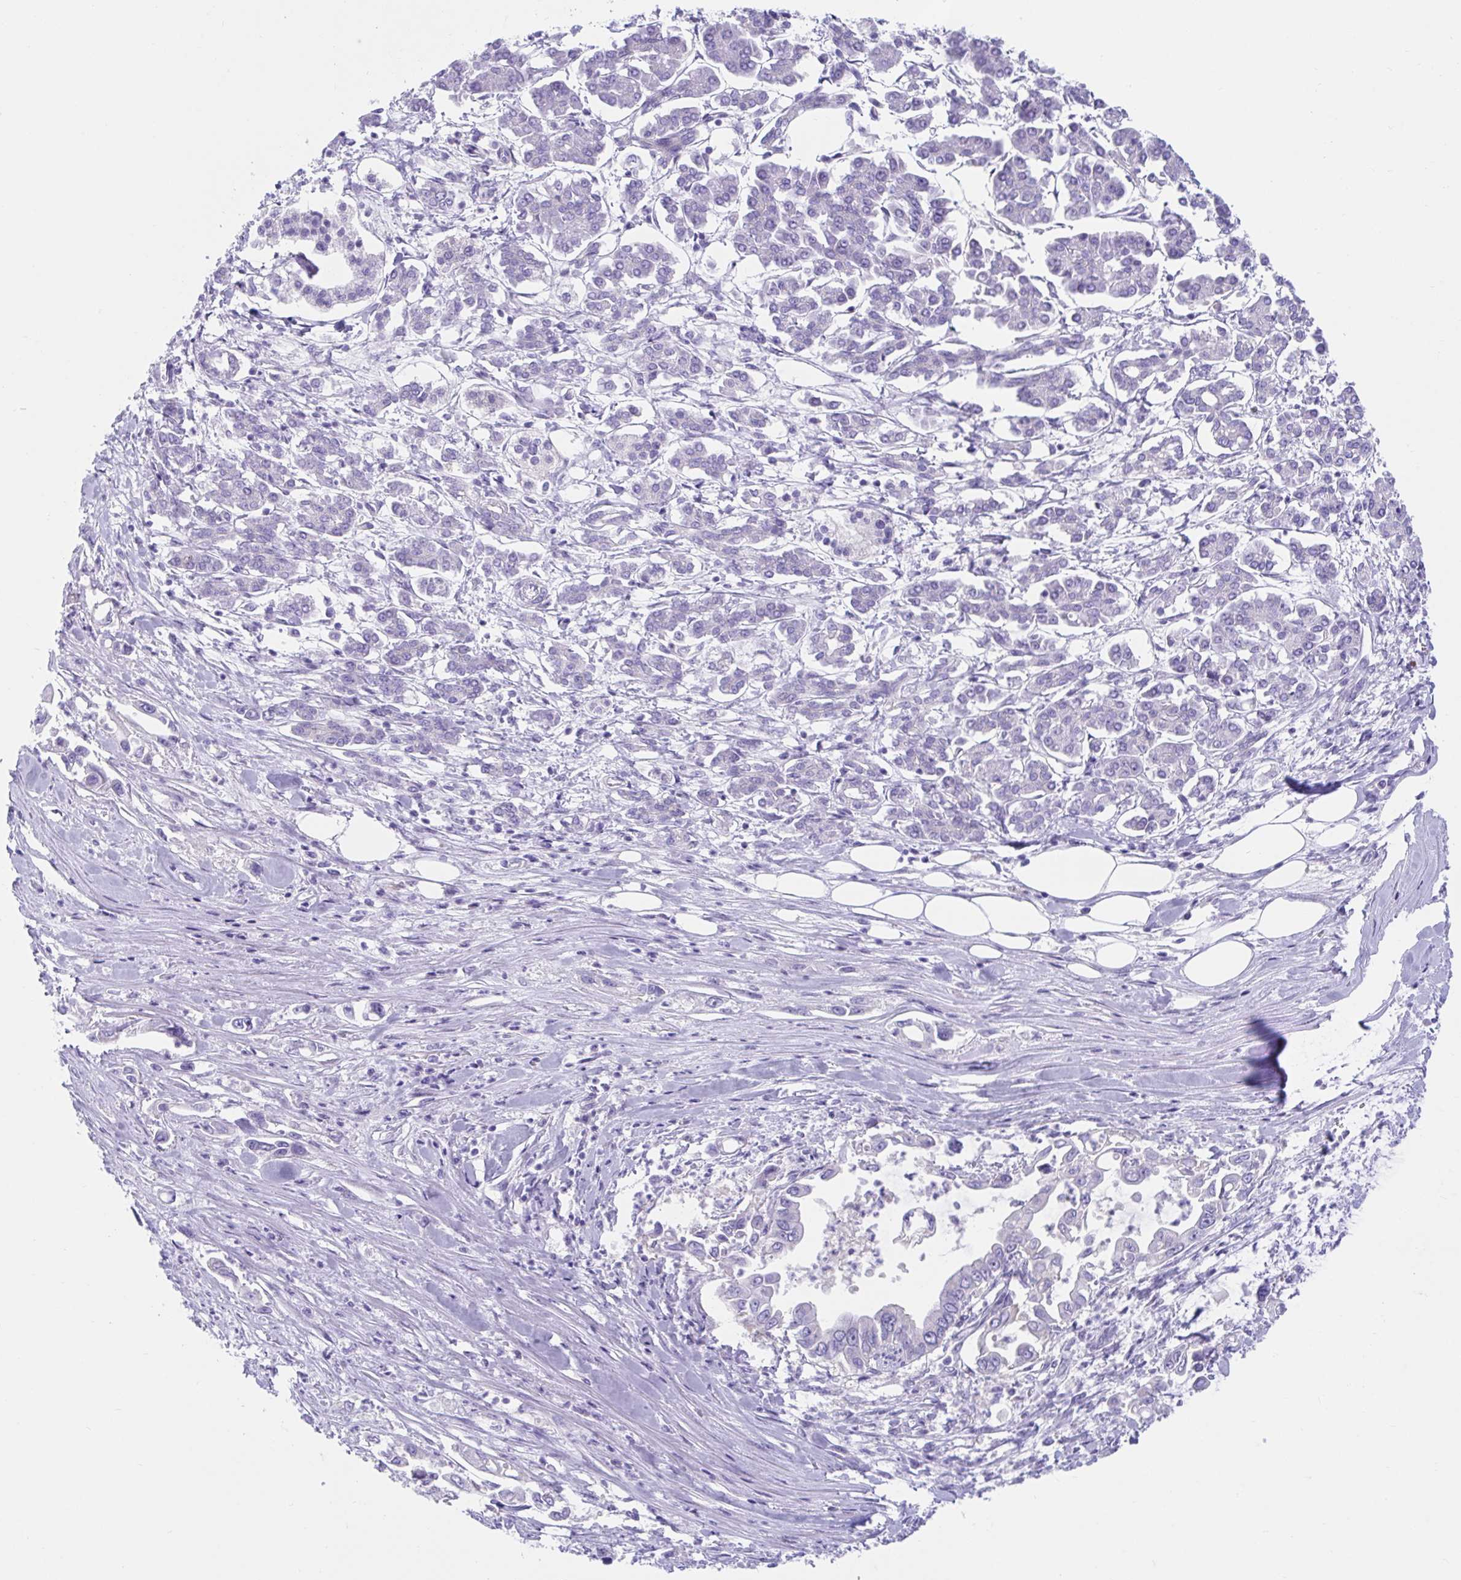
{"staining": {"intensity": "negative", "quantity": "none", "location": "none"}, "tissue": "pancreatic cancer", "cell_type": "Tumor cells", "image_type": "cancer", "snomed": [{"axis": "morphology", "description": "Adenocarcinoma, NOS"}, {"axis": "topography", "description": "Pancreas"}], "caption": "Image shows no protein expression in tumor cells of adenocarcinoma (pancreatic) tissue.", "gene": "TTC30B", "patient": {"sex": "male", "age": 61}}